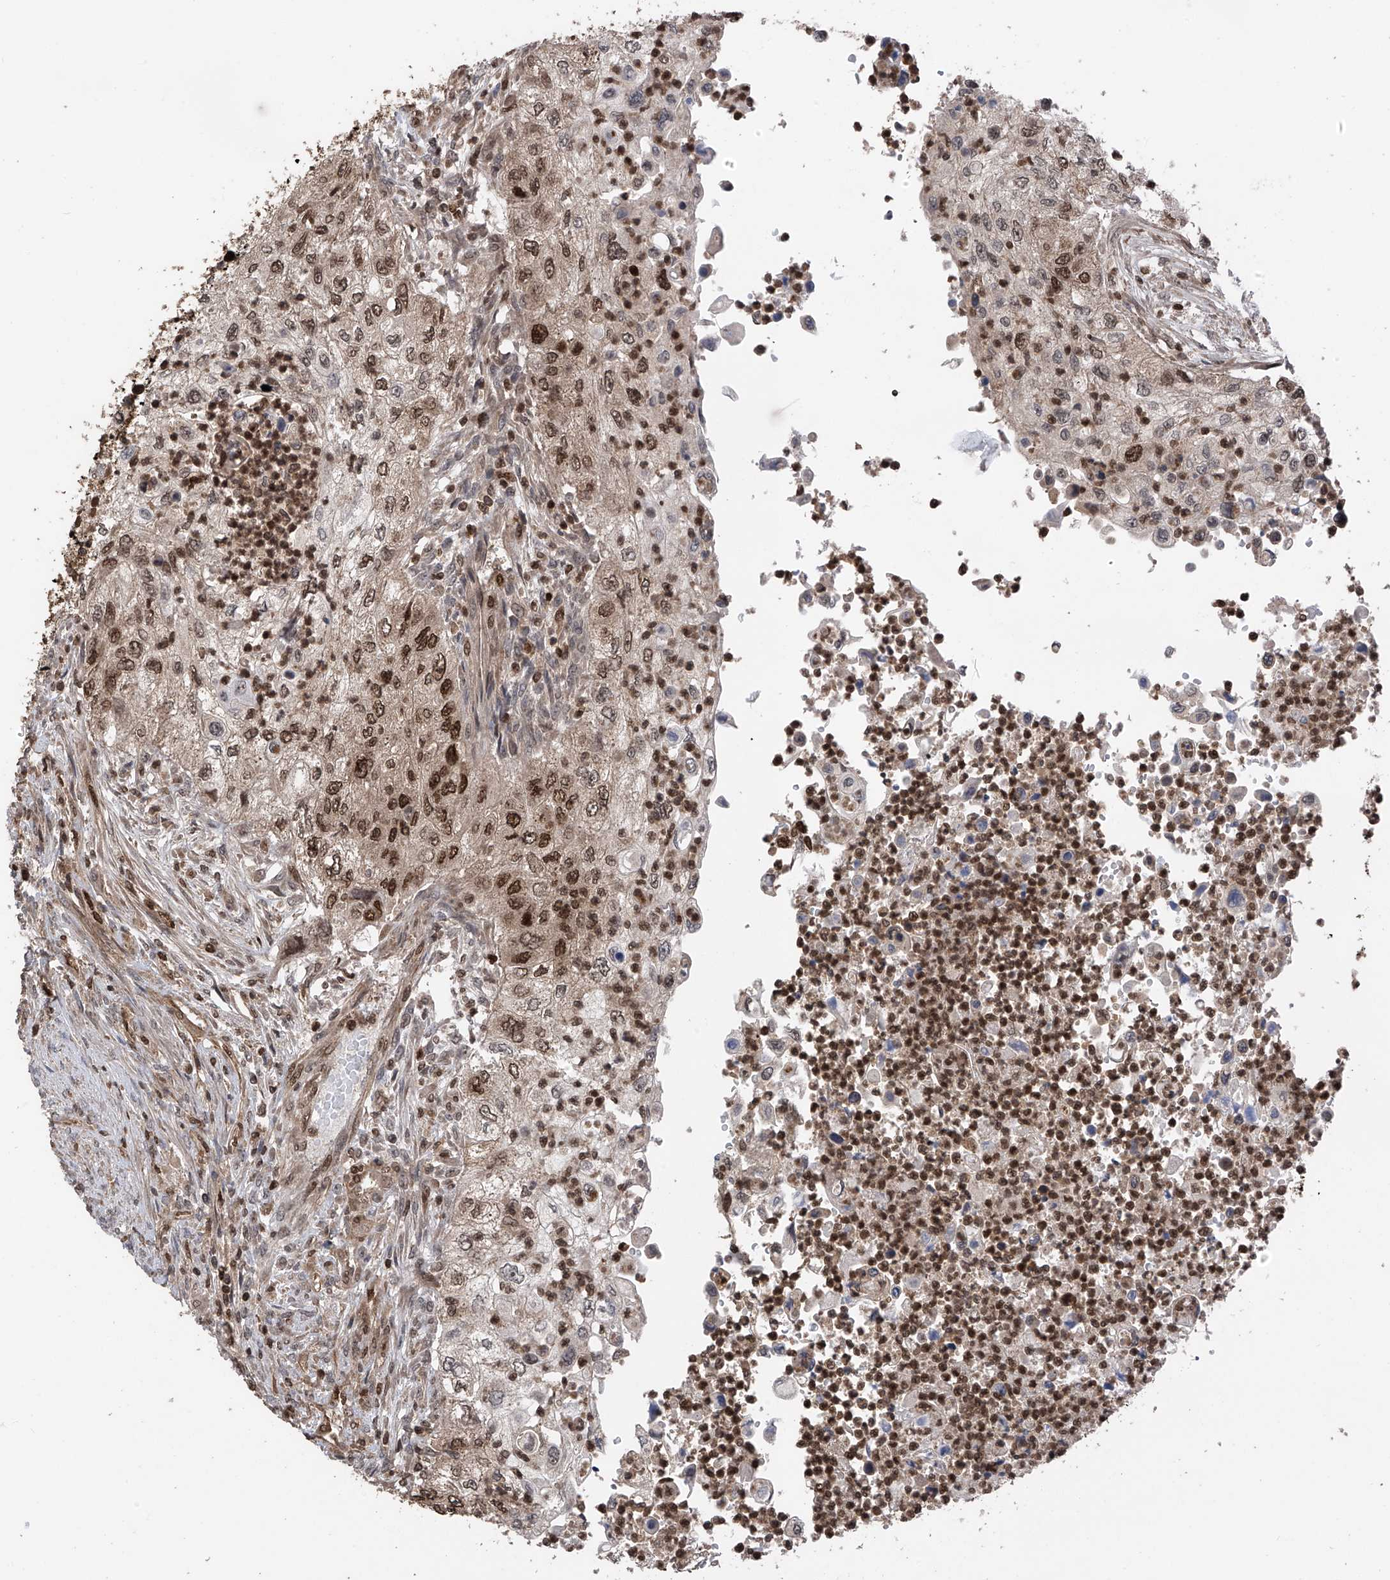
{"staining": {"intensity": "strong", "quantity": ">75%", "location": "cytoplasmic/membranous,nuclear"}, "tissue": "urothelial cancer", "cell_type": "Tumor cells", "image_type": "cancer", "snomed": [{"axis": "morphology", "description": "Urothelial carcinoma, High grade"}, {"axis": "topography", "description": "Urinary bladder"}], "caption": "A photomicrograph showing strong cytoplasmic/membranous and nuclear staining in about >75% of tumor cells in urothelial cancer, as visualized by brown immunohistochemical staining.", "gene": "DNAJC9", "patient": {"sex": "female", "age": 60}}